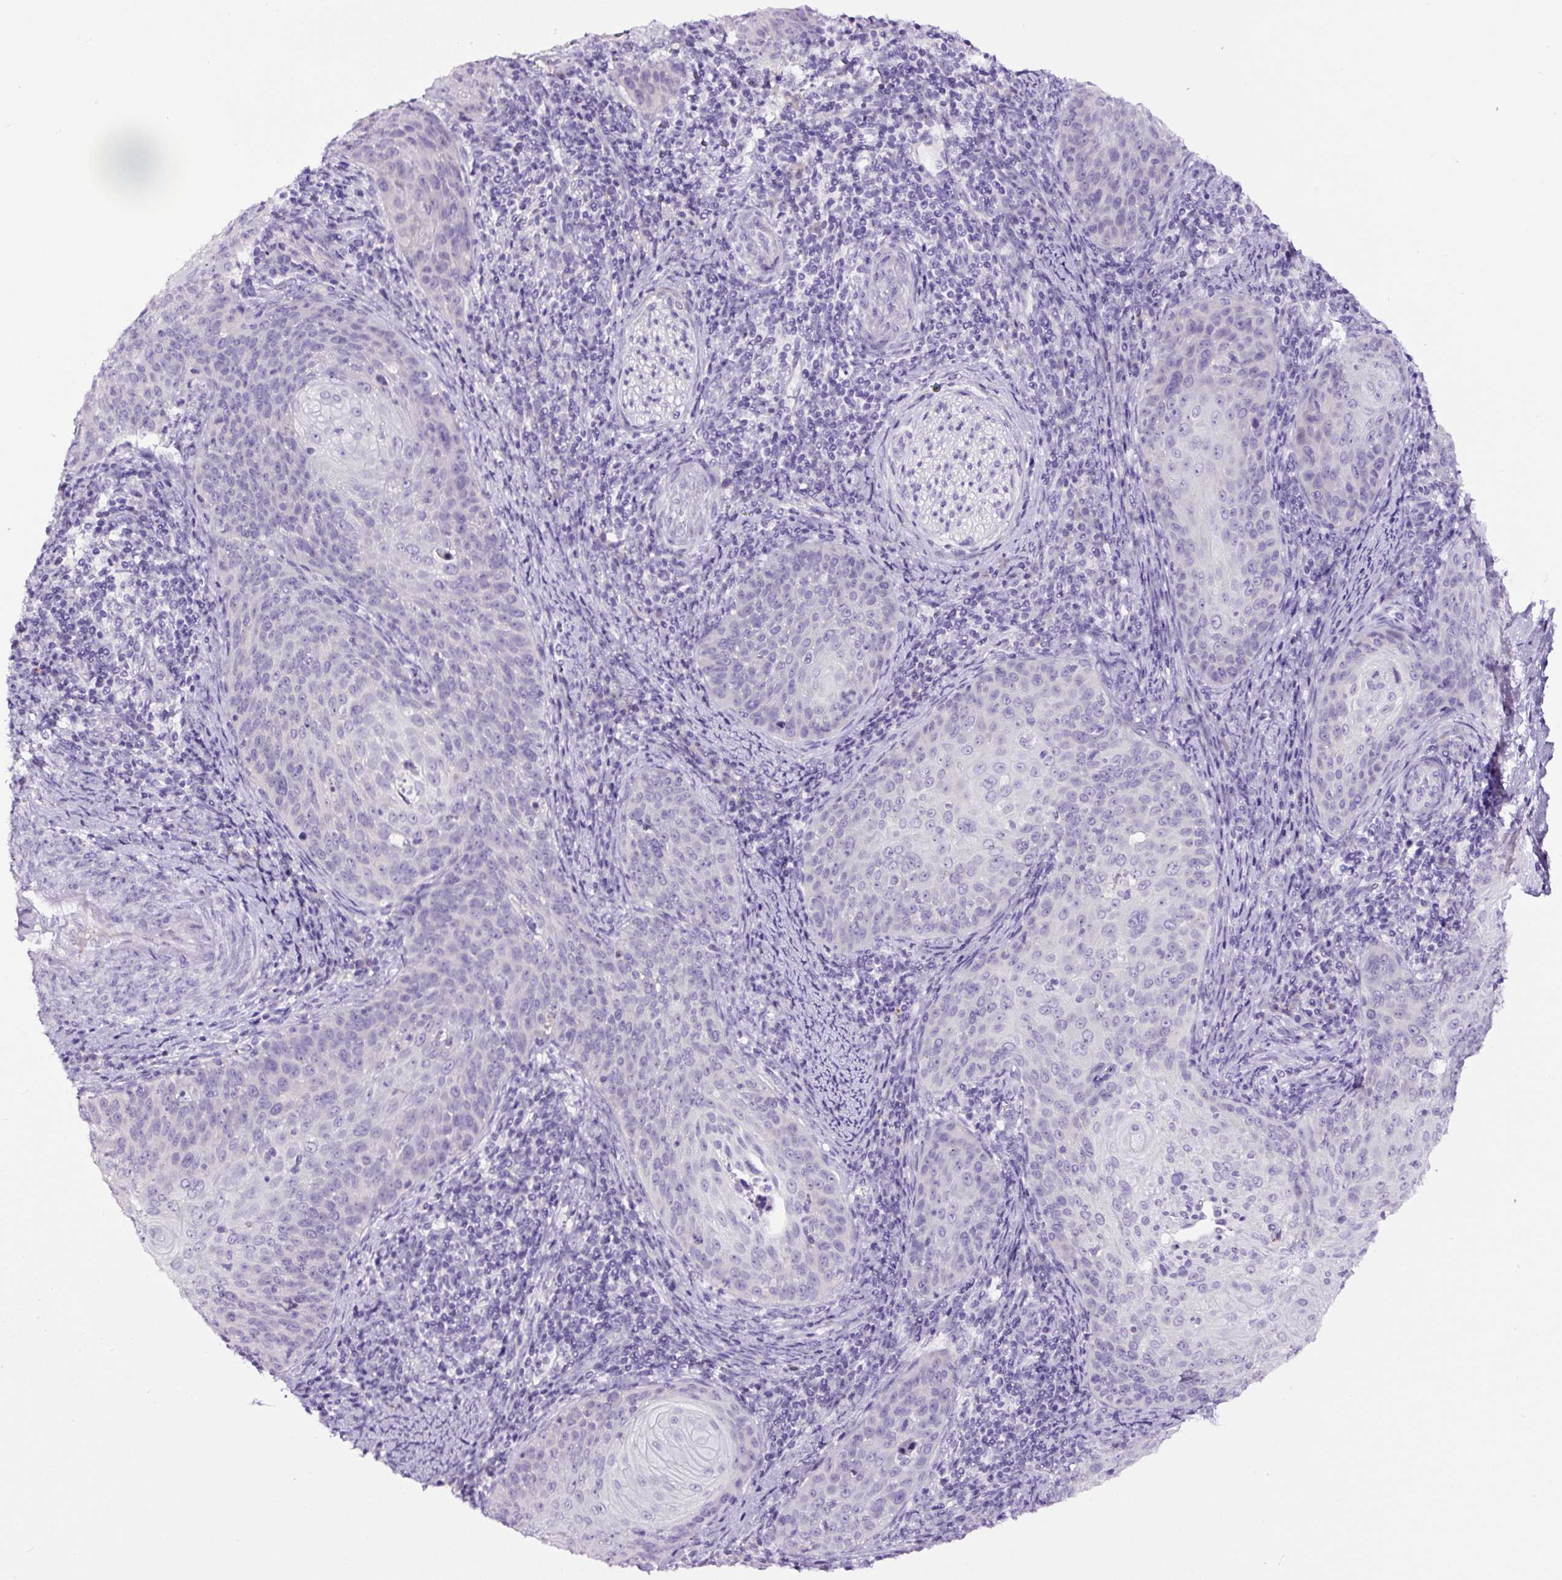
{"staining": {"intensity": "negative", "quantity": "none", "location": "none"}, "tissue": "cervical cancer", "cell_type": "Tumor cells", "image_type": "cancer", "snomed": [{"axis": "morphology", "description": "Squamous cell carcinoma, NOS"}, {"axis": "topography", "description": "Cervix"}], "caption": "Immunohistochemistry (IHC) micrograph of neoplastic tissue: human squamous cell carcinoma (cervical) stained with DAB displays no significant protein staining in tumor cells. (DAB (3,3'-diaminobenzidine) immunohistochemistry, high magnification).", "gene": "SP8", "patient": {"sex": "female", "age": 30}}